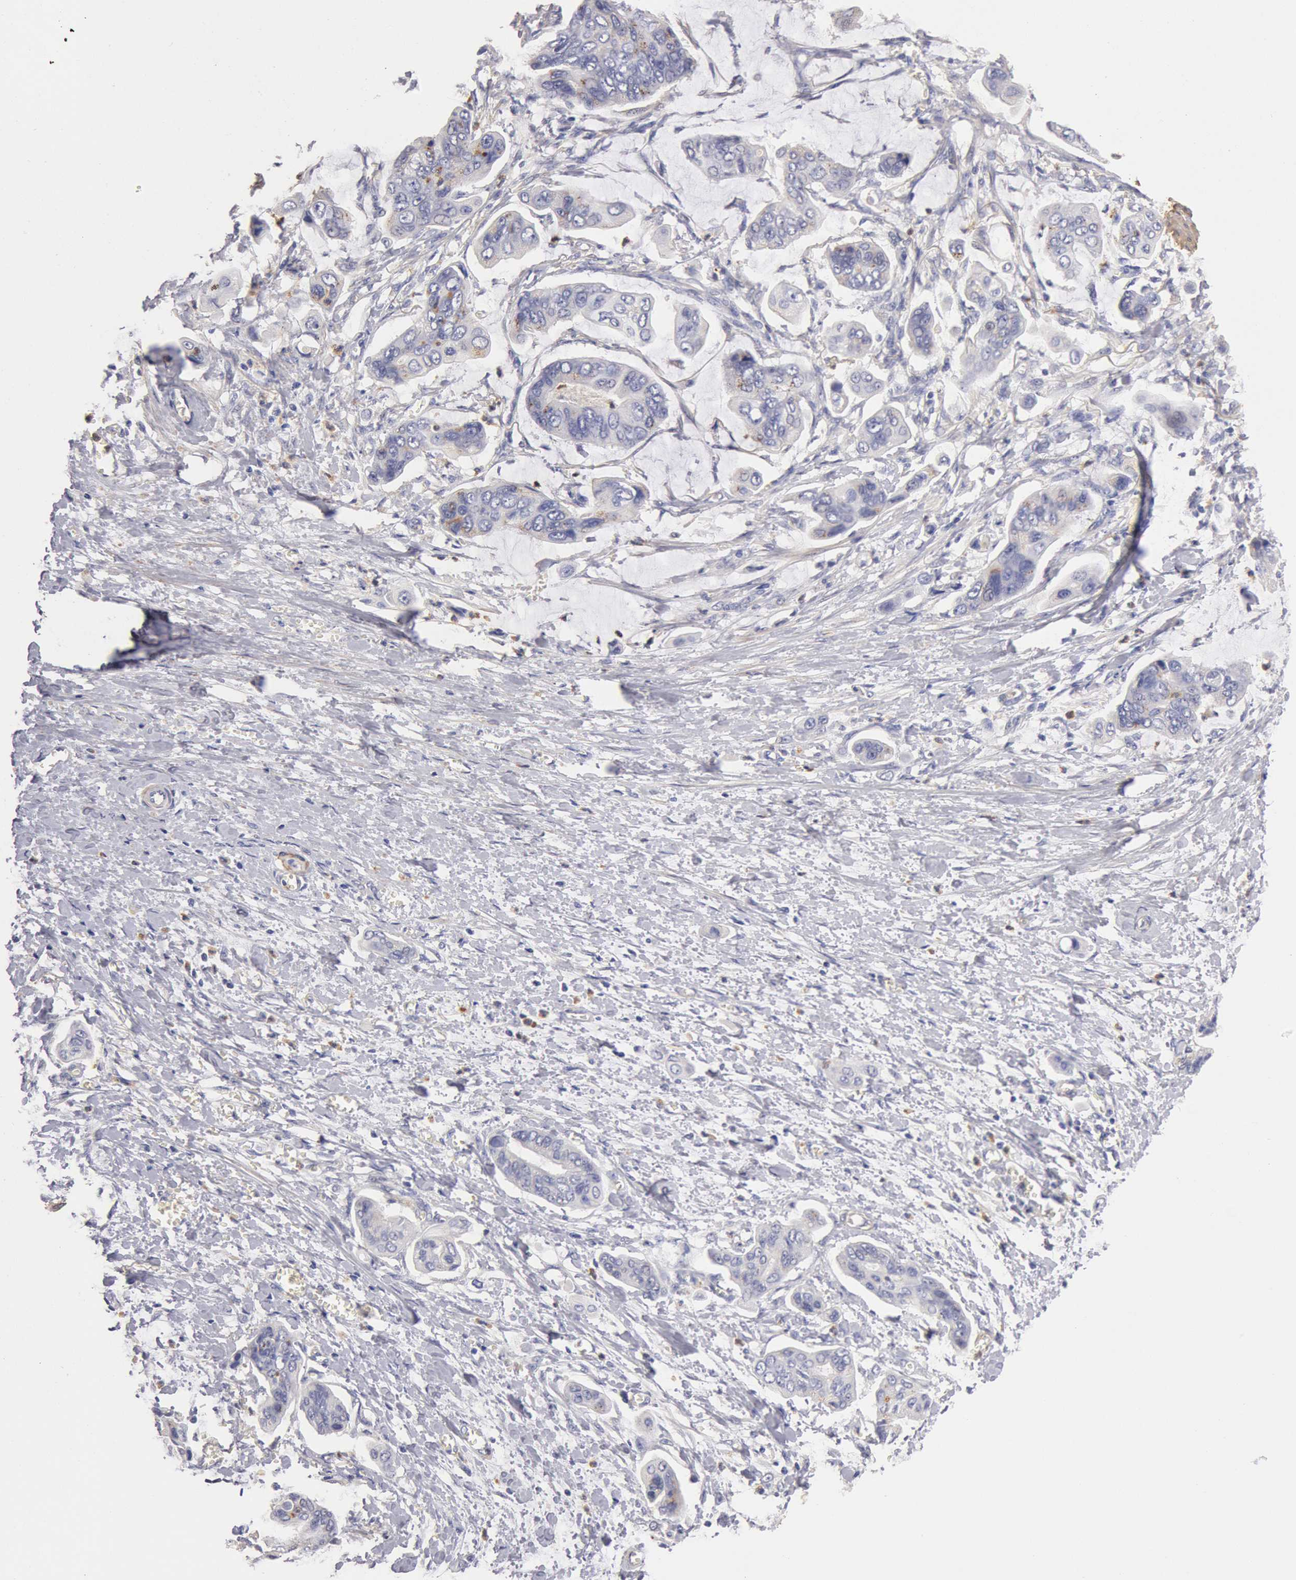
{"staining": {"intensity": "weak", "quantity": "<25%", "location": "cytoplasmic/membranous"}, "tissue": "stomach cancer", "cell_type": "Tumor cells", "image_type": "cancer", "snomed": [{"axis": "morphology", "description": "Adenocarcinoma, NOS"}, {"axis": "topography", "description": "Stomach, upper"}], "caption": "Human adenocarcinoma (stomach) stained for a protein using immunohistochemistry demonstrates no expression in tumor cells.", "gene": "TMED8", "patient": {"sex": "male", "age": 80}}